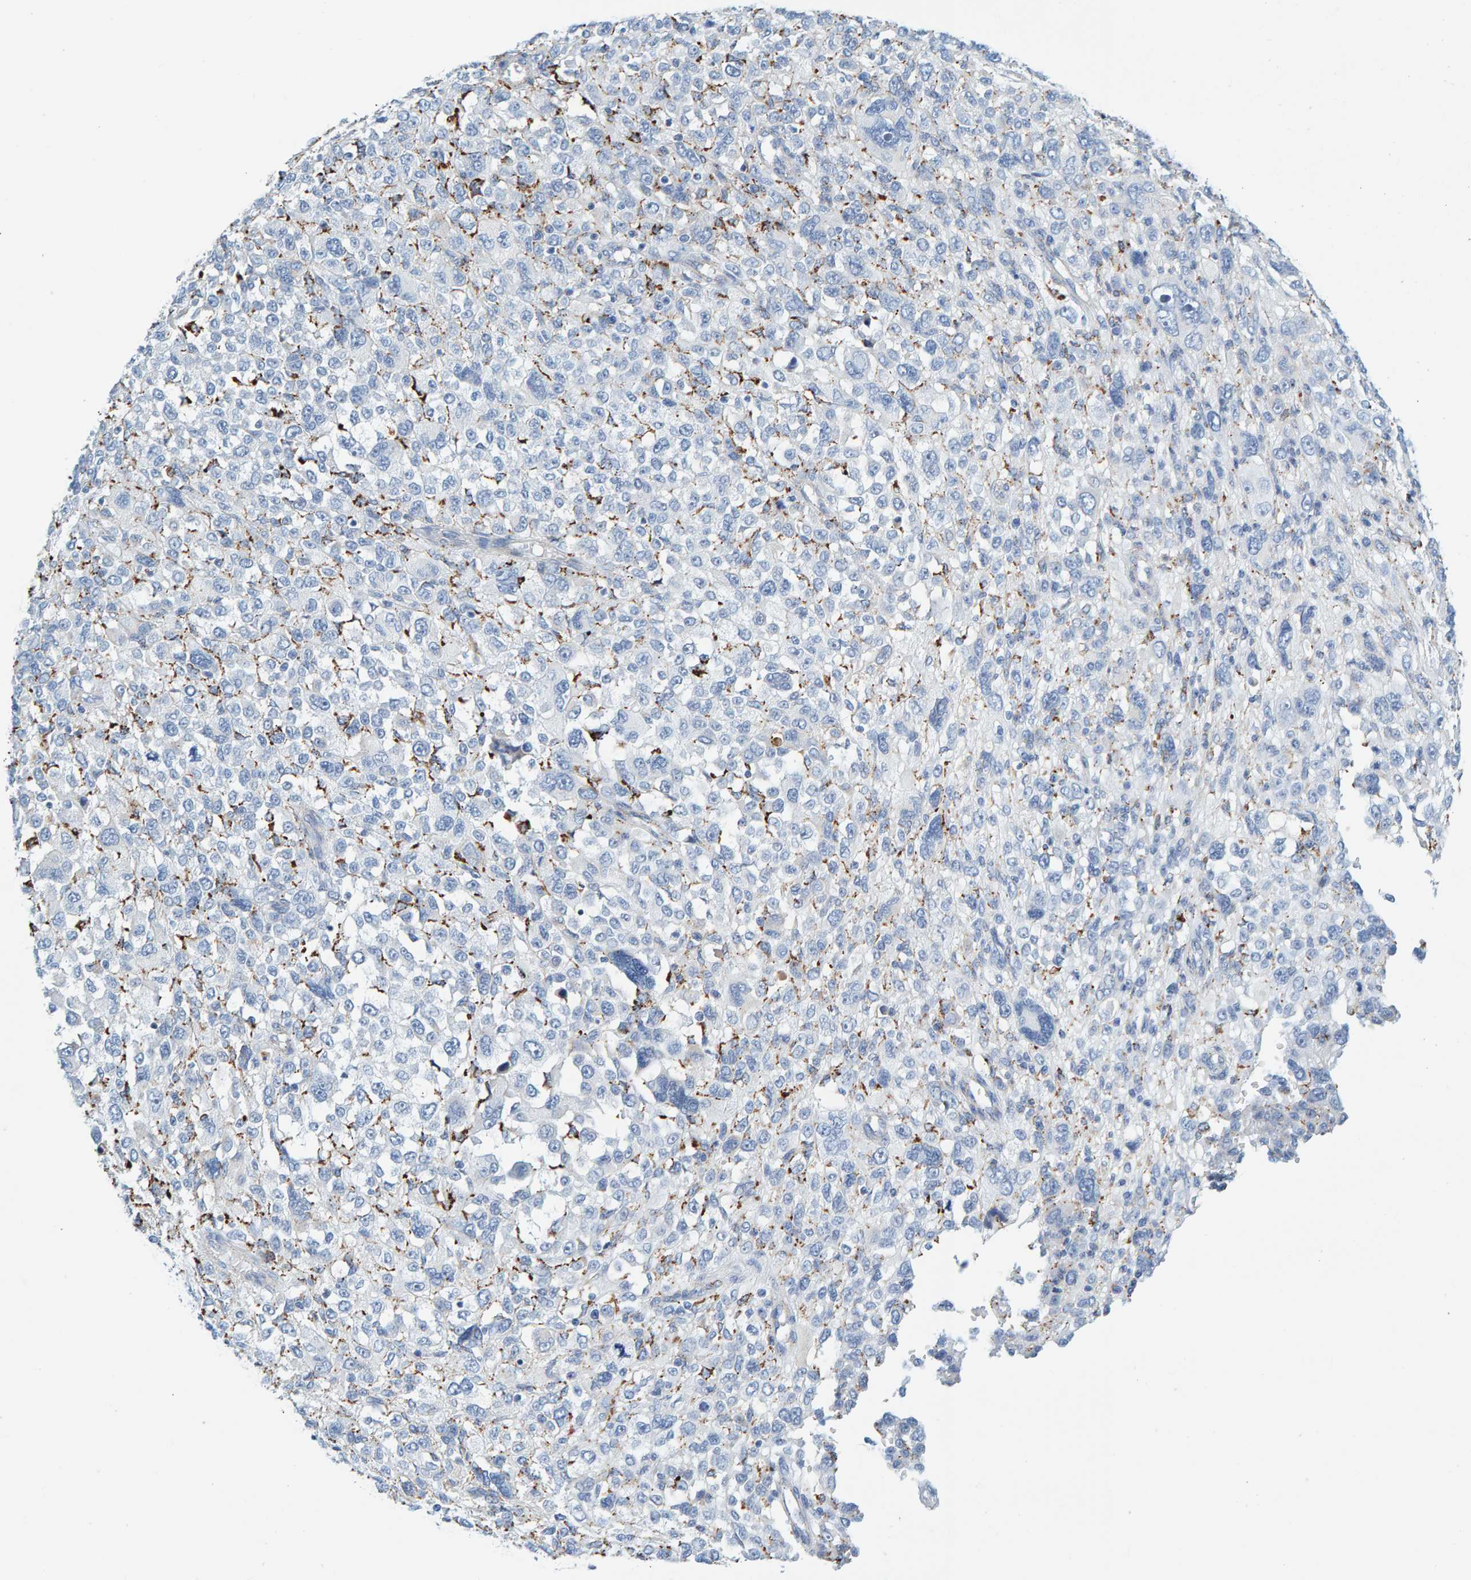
{"staining": {"intensity": "negative", "quantity": "none", "location": "none"}, "tissue": "melanoma", "cell_type": "Tumor cells", "image_type": "cancer", "snomed": [{"axis": "morphology", "description": "Malignant melanoma, NOS"}, {"axis": "topography", "description": "Skin"}], "caption": "Immunohistochemistry (IHC) photomicrograph of melanoma stained for a protein (brown), which exhibits no expression in tumor cells.", "gene": "BIN3", "patient": {"sex": "female", "age": 55}}